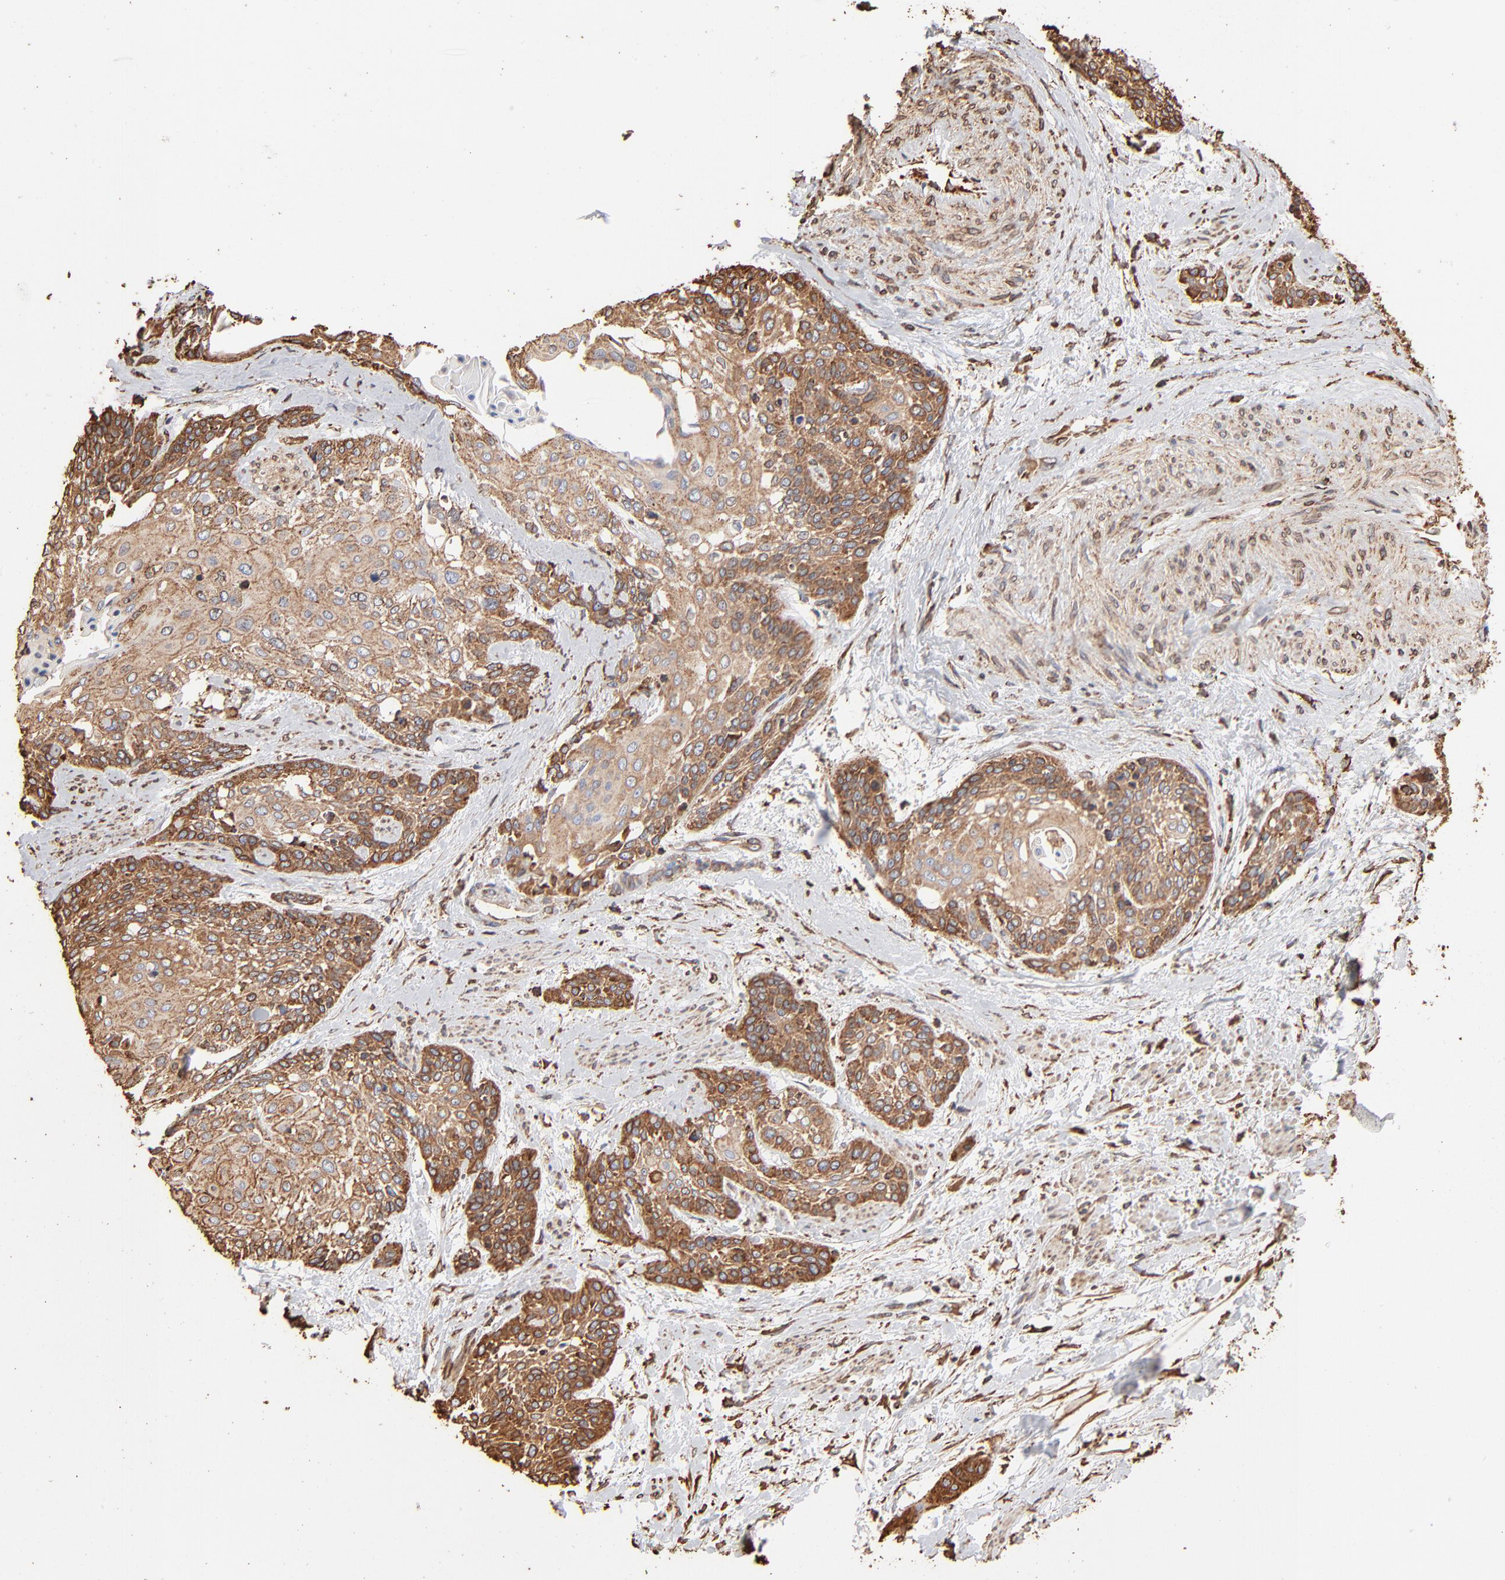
{"staining": {"intensity": "moderate", "quantity": ">75%", "location": "cytoplasmic/membranous"}, "tissue": "cervical cancer", "cell_type": "Tumor cells", "image_type": "cancer", "snomed": [{"axis": "morphology", "description": "Squamous cell carcinoma, NOS"}, {"axis": "topography", "description": "Cervix"}], "caption": "There is medium levels of moderate cytoplasmic/membranous positivity in tumor cells of cervical cancer (squamous cell carcinoma), as demonstrated by immunohistochemical staining (brown color).", "gene": "PDIA3", "patient": {"sex": "female", "age": 57}}